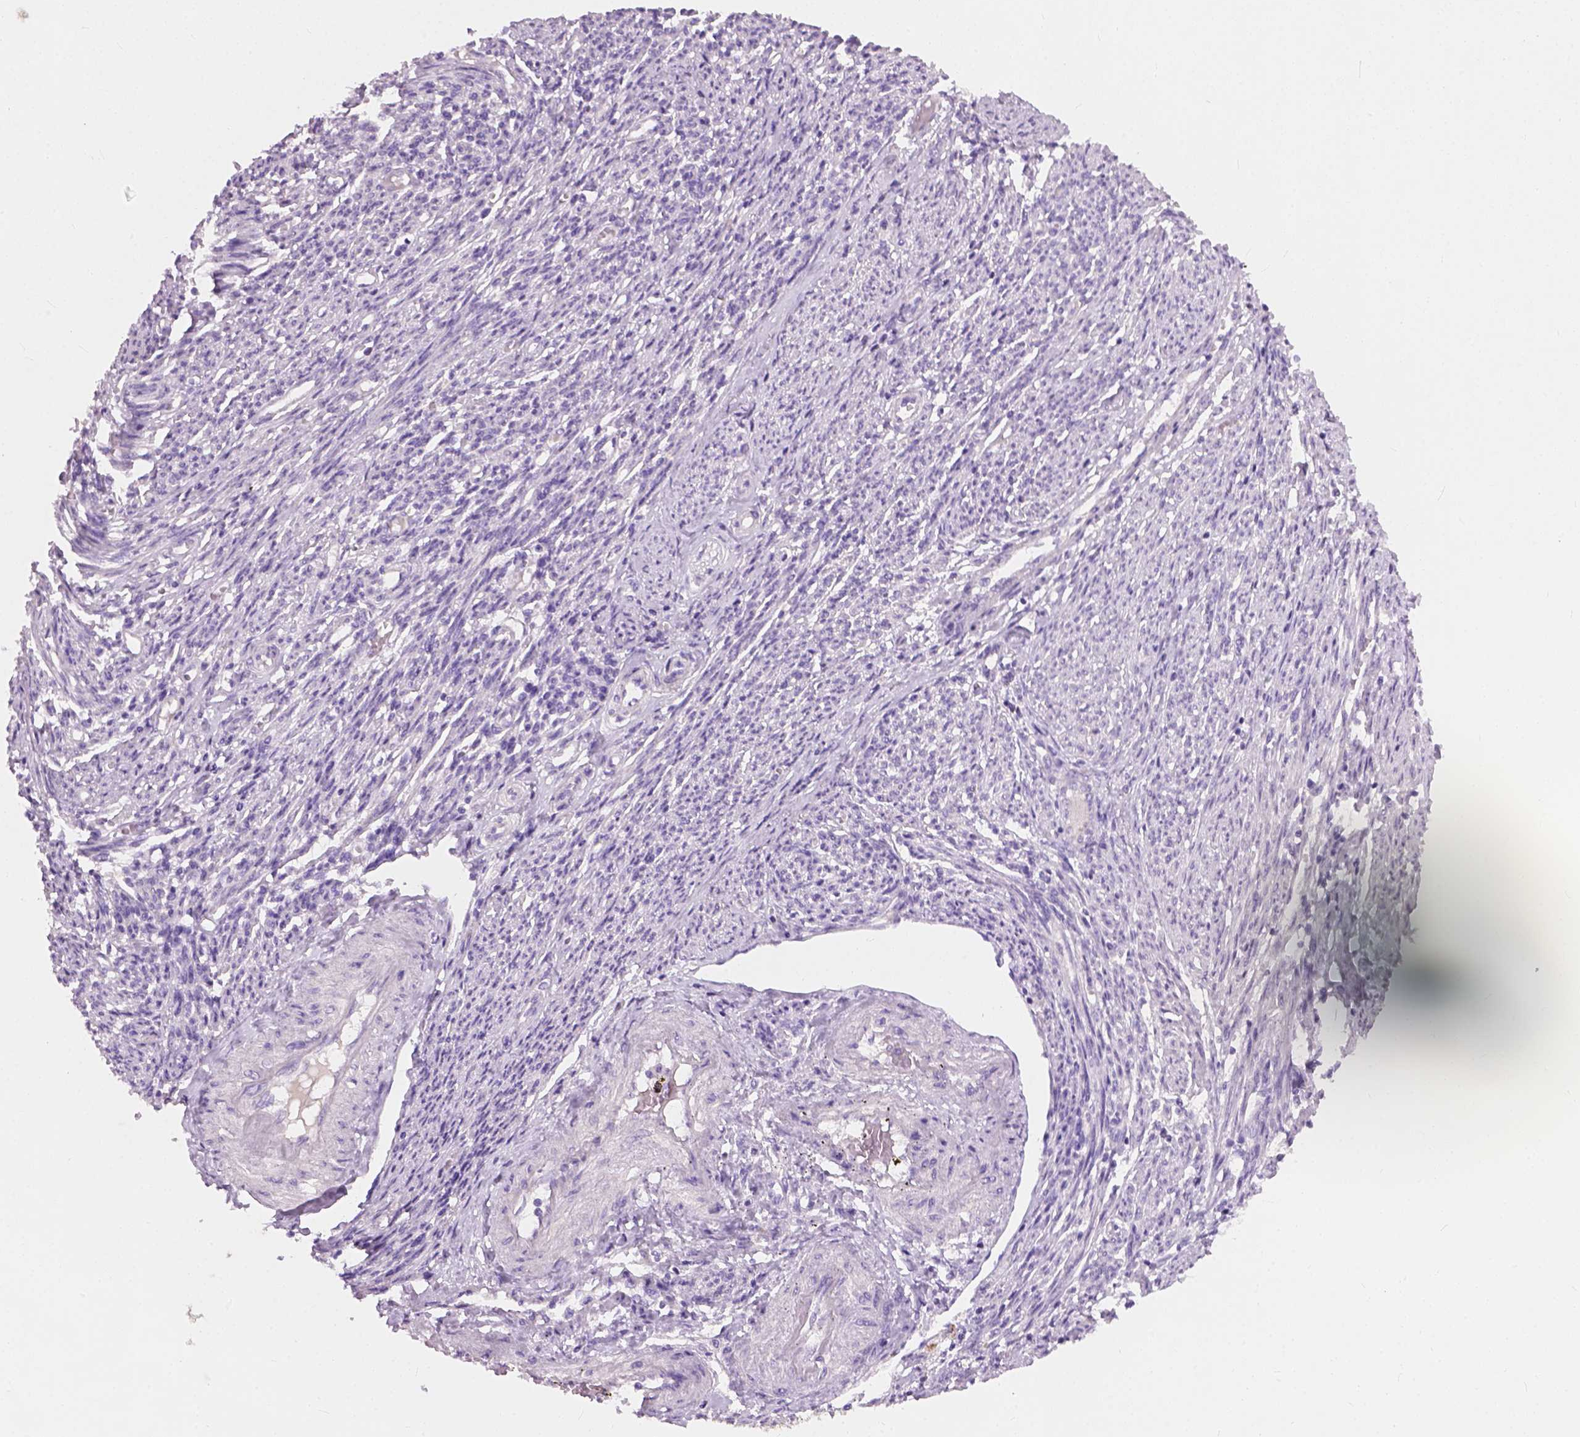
{"staining": {"intensity": "negative", "quantity": "none", "location": "none"}, "tissue": "endometrial cancer", "cell_type": "Tumor cells", "image_type": "cancer", "snomed": [{"axis": "morphology", "description": "Adenocarcinoma, NOS"}, {"axis": "topography", "description": "Endometrium"}], "caption": "Adenocarcinoma (endometrial) was stained to show a protein in brown. There is no significant expression in tumor cells.", "gene": "KRT17", "patient": {"sex": "female", "age": 62}}